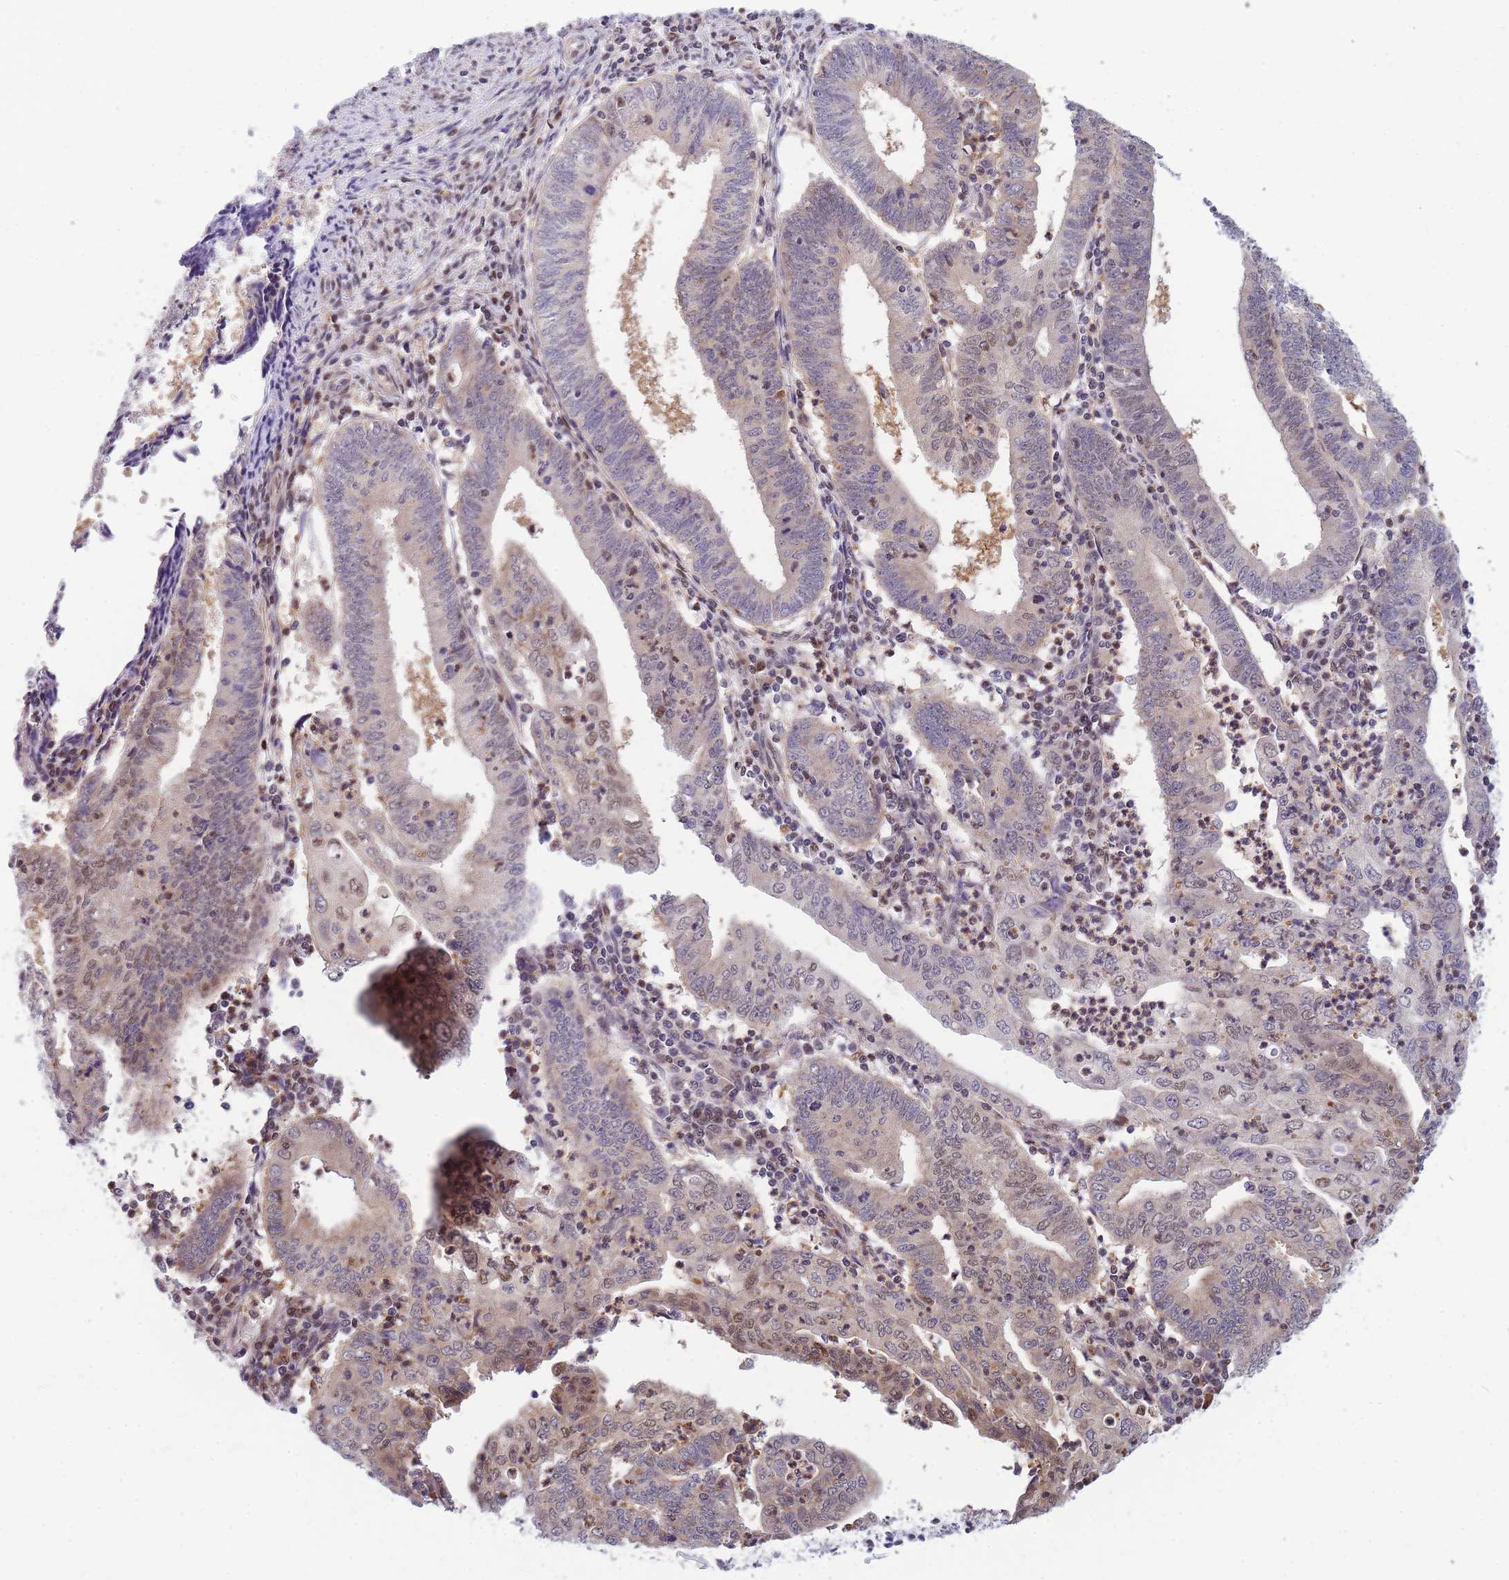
{"staining": {"intensity": "moderate", "quantity": "<25%", "location": "cytoplasmic/membranous,nuclear"}, "tissue": "endometrial cancer", "cell_type": "Tumor cells", "image_type": "cancer", "snomed": [{"axis": "morphology", "description": "Adenocarcinoma, NOS"}, {"axis": "topography", "description": "Endometrium"}], "caption": "Immunohistochemistry (DAB) staining of endometrial cancer (adenocarcinoma) shows moderate cytoplasmic/membranous and nuclear protein expression in approximately <25% of tumor cells.", "gene": "CRACD", "patient": {"sex": "female", "age": 60}}